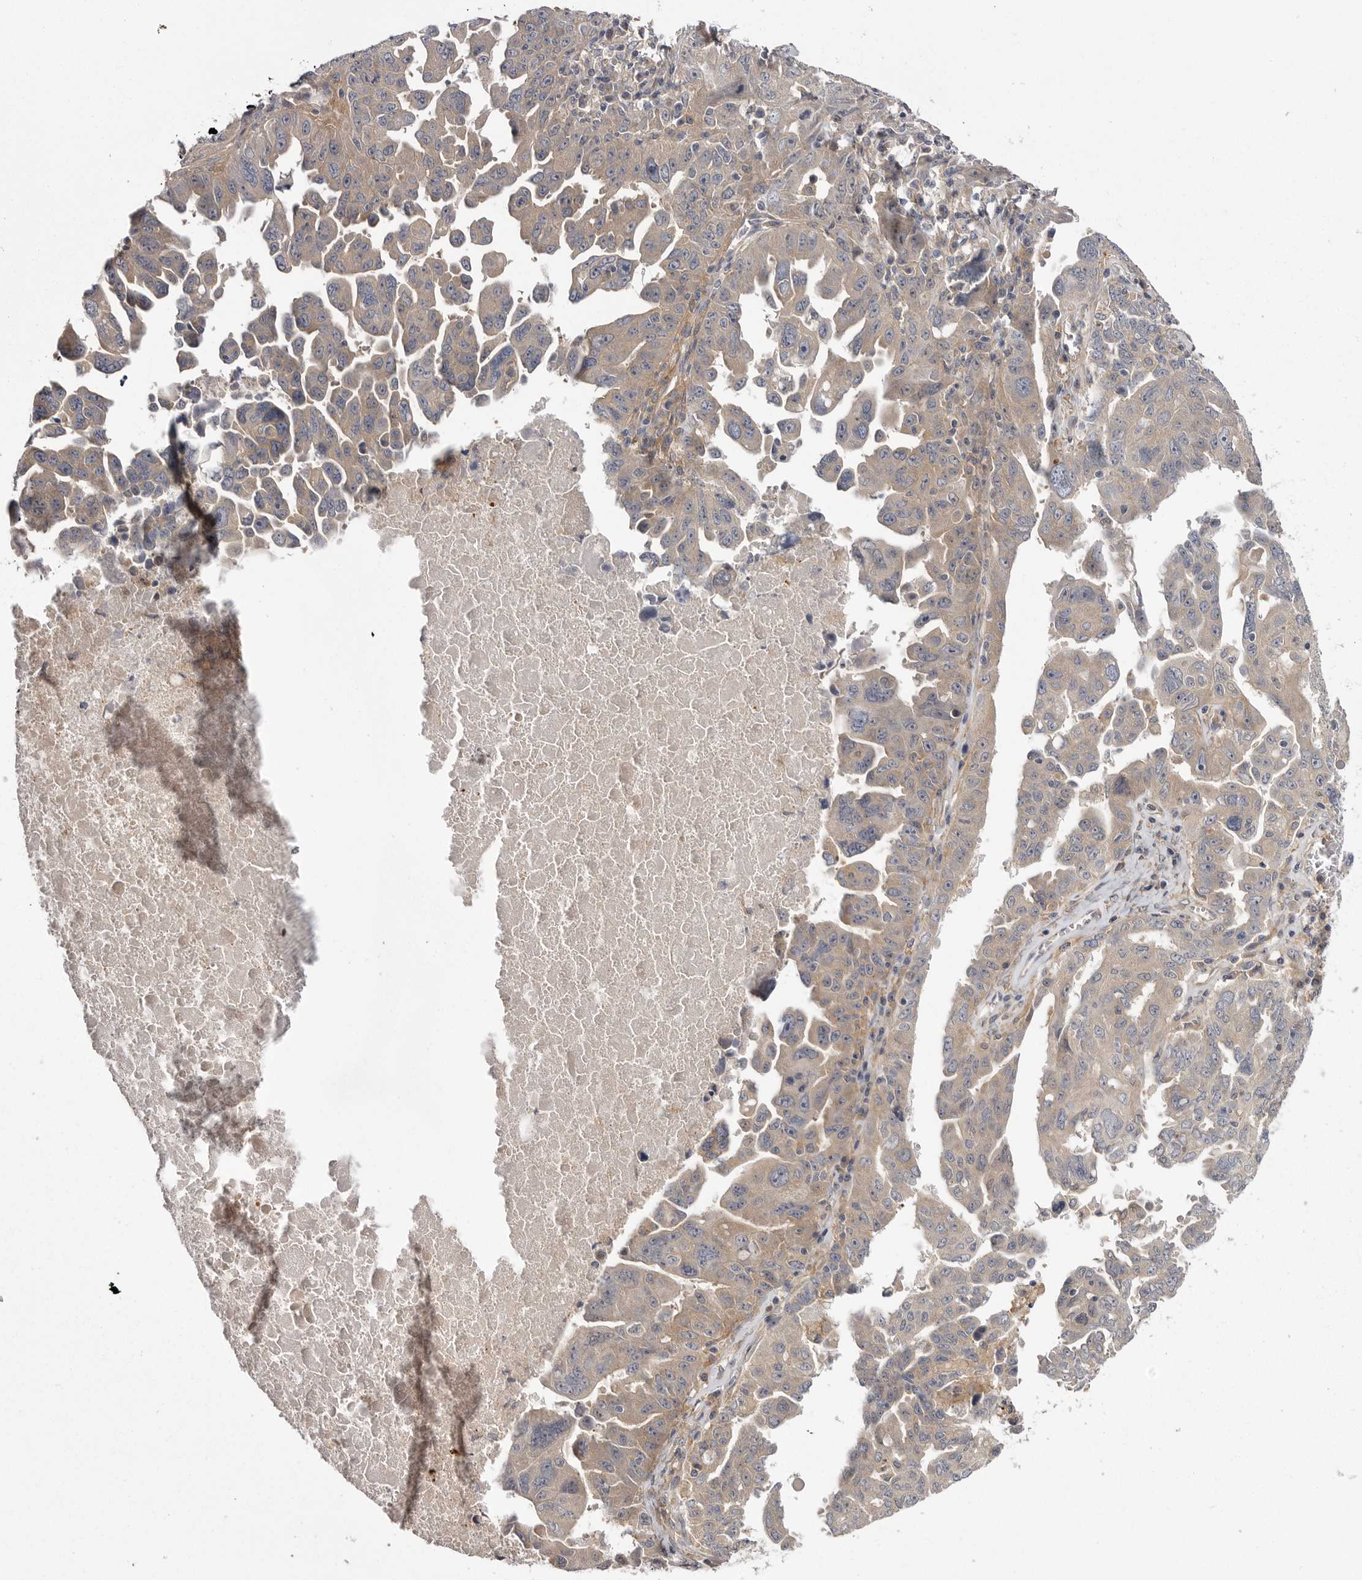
{"staining": {"intensity": "weak", "quantity": ">75%", "location": "cytoplasmic/membranous"}, "tissue": "ovarian cancer", "cell_type": "Tumor cells", "image_type": "cancer", "snomed": [{"axis": "morphology", "description": "Carcinoma, endometroid"}, {"axis": "topography", "description": "Ovary"}], "caption": "Protein staining of endometroid carcinoma (ovarian) tissue displays weak cytoplasmic/membranous expression in about >75% of tumor cells.", "gene": "OSBPL9", "patient": {"sex": "female", "age": 62}}